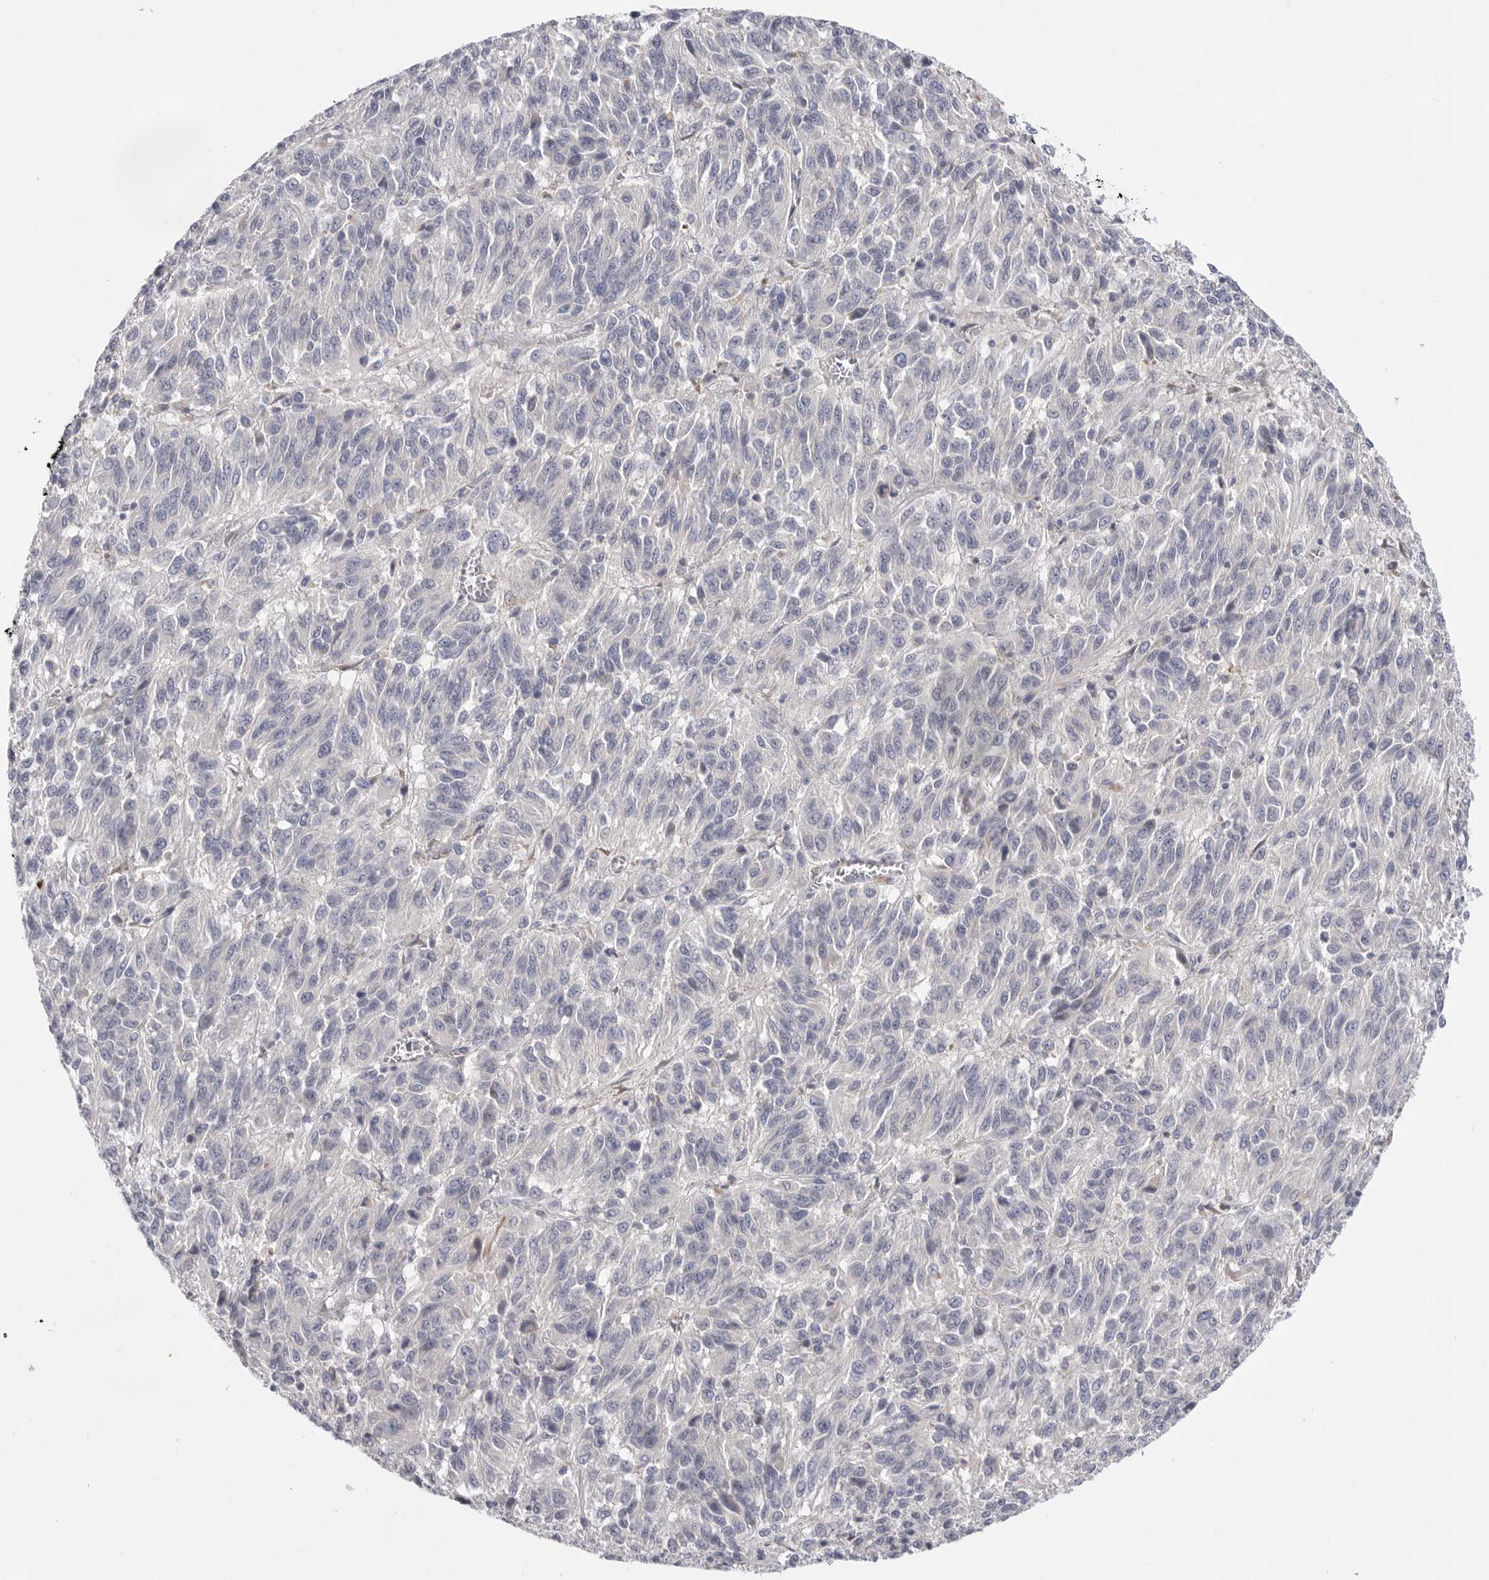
{"staining": {"intensity": "negative", "quantity": "none", "location": "none"}, "tissue": "melanoma", "cell_type": "Tumor cells", "image_type": "cancer", "snomed": [{"axis": "morphology", "description": "Malignant melanoma, Metastatic site"}, {"axis": "topography", "description": "Lung"}], "caption": "Immunohistochemistry (IHC) micrograph of human melanoma stained for a protein (brown), which shows no positivity in tumor cells.", "gene": "ELP3", "patient": {"sex": "male", "age": 64}}